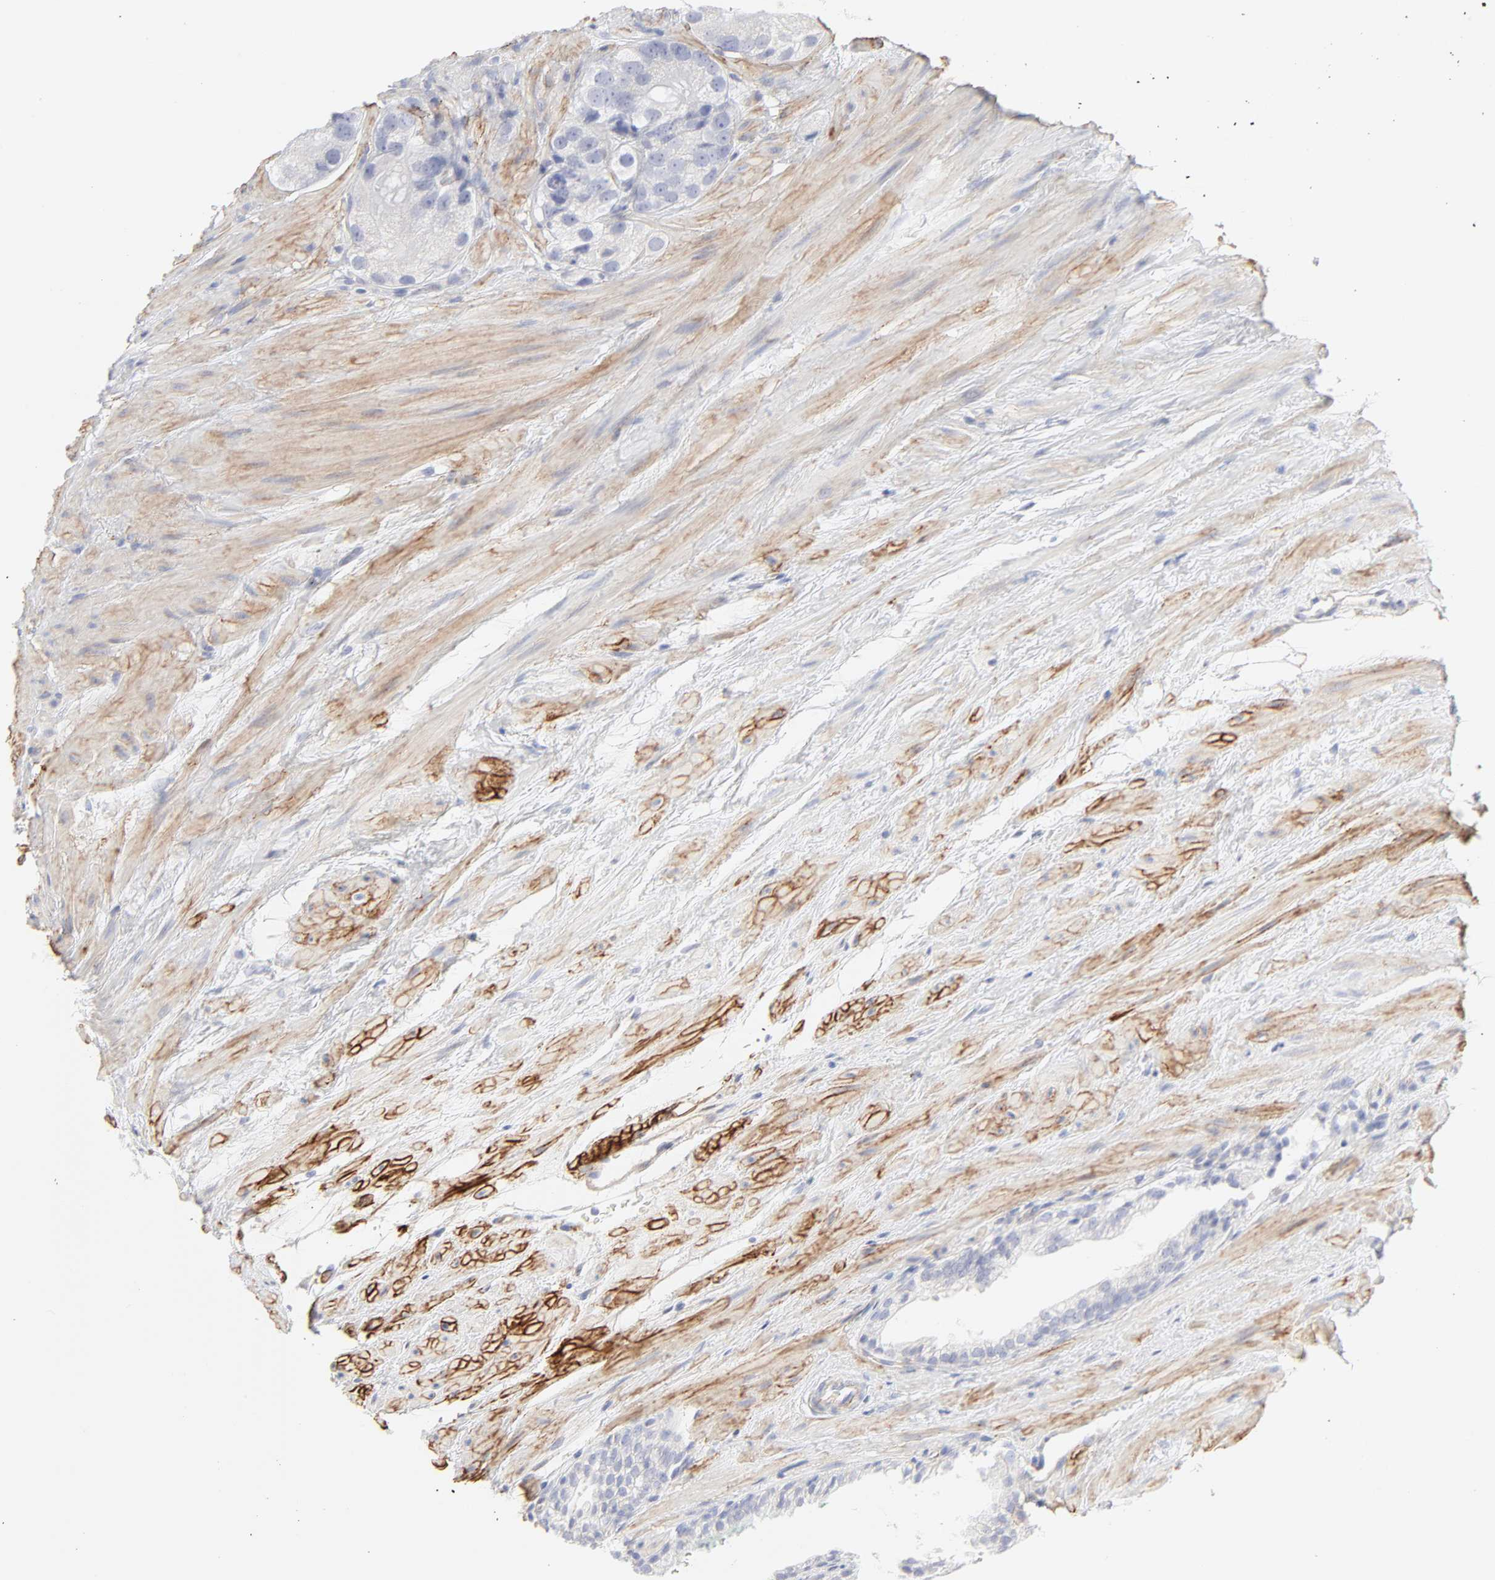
{"staining": {"intensity": "negative", "quantity": "none", "location": "none"}, "tissue": "prostate cancer", "cell_type": "Tumor cells", "image_type": "cancer", "snomed": [{"axis": "morphology", "description": "Adenocarcinoma, Low grade"}, {"axis": "topography", "description": "Prostate"}], "caption": "Tumor cells show no significant protein expression in prostate cancer.", "gene": "ITGA5", "patient": {"sex": "male", "age": 69}}